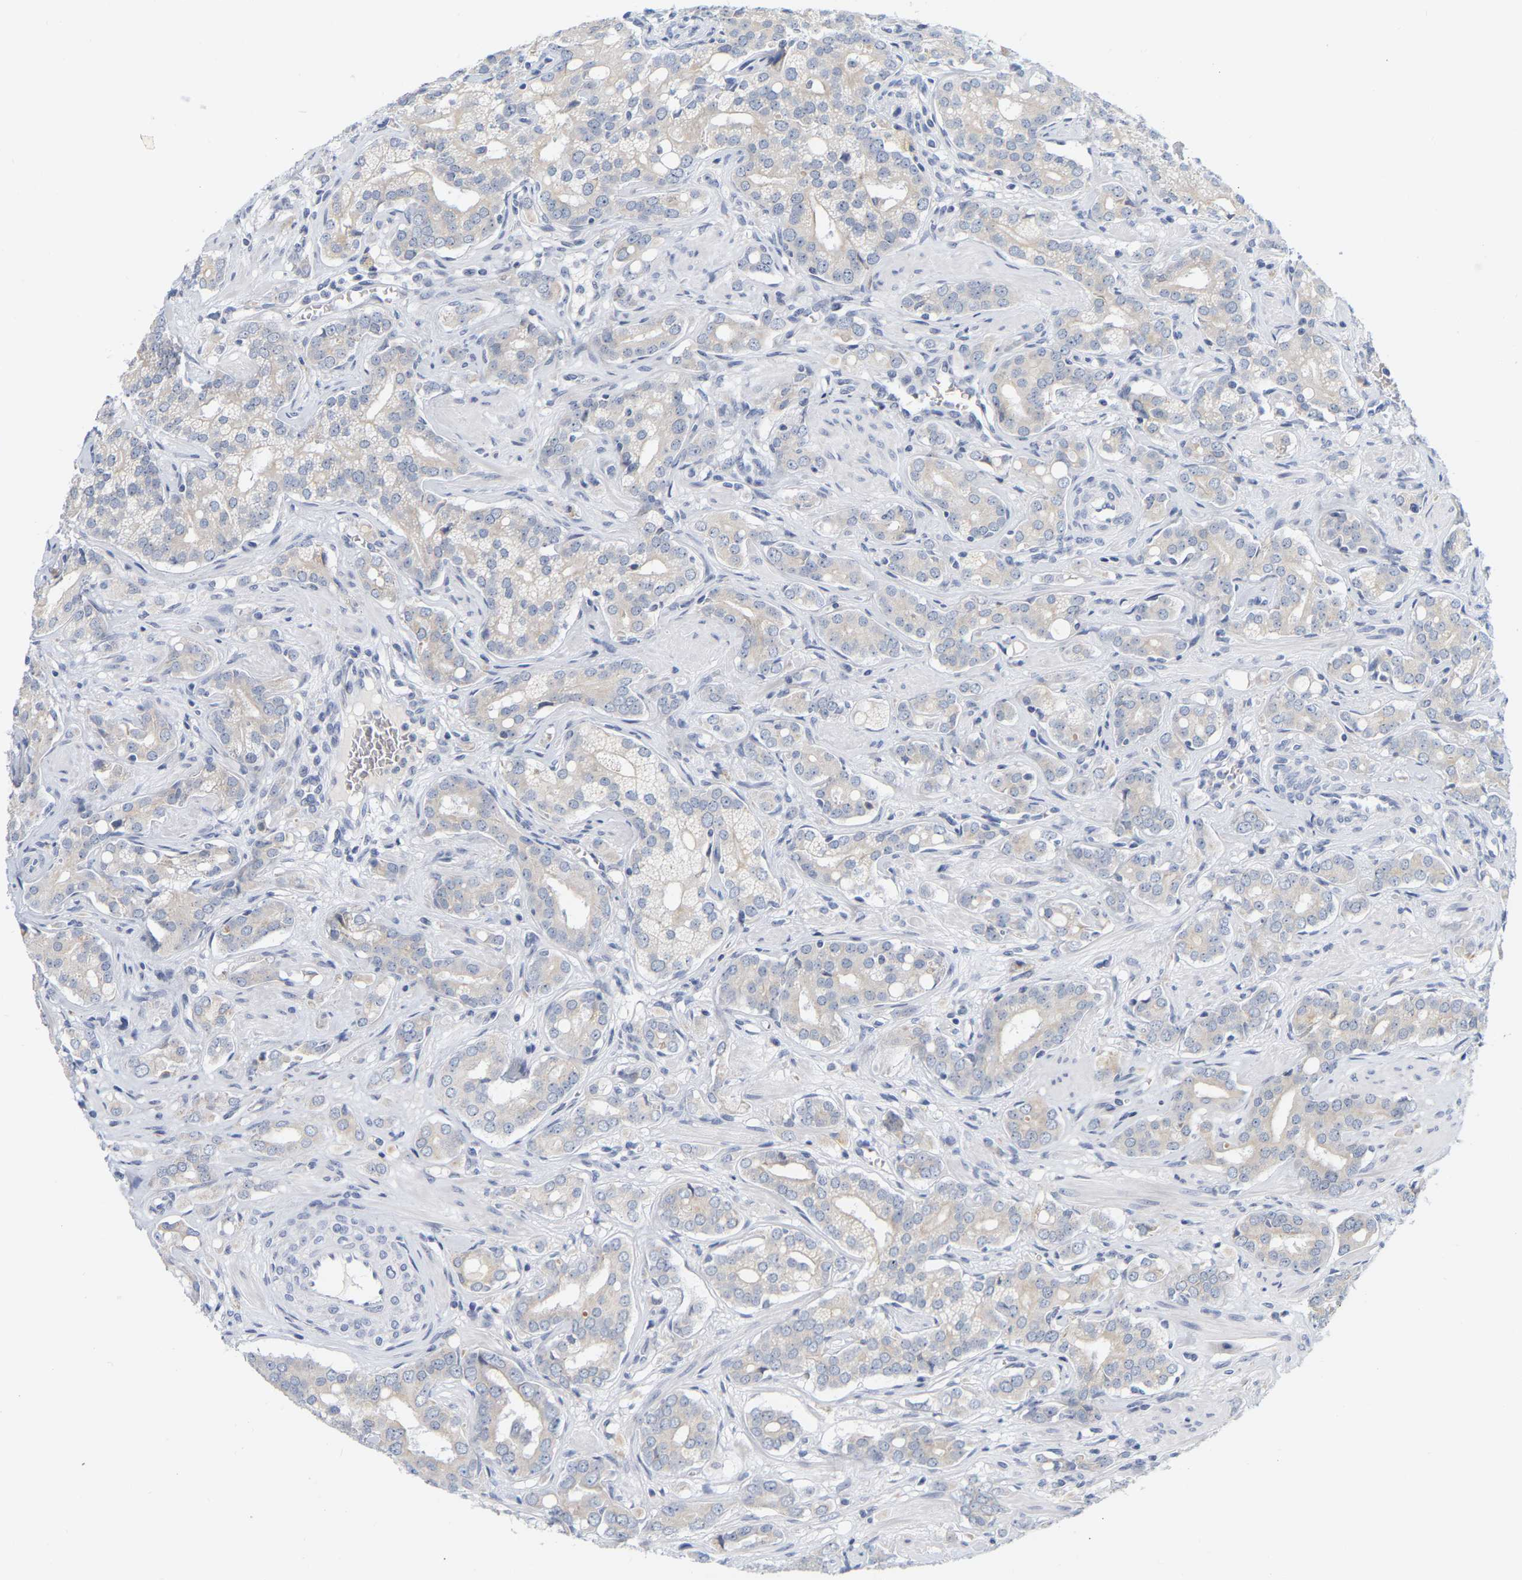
{"staining": {"intensity": "negative", "quantity": "none", "location": "none"}, "tissue": "prostate cancer", "cell_type": "Tumor cells", "image_type": "cancer", "snomed": [{"axis": "morphology", "description": "Adenocarcinoma, High grade"}, {"axis": "topography", "description": "Prostate"}], "caption": "Photomicrograph shows no significant protein expression in tumor cells of prostate cancer. Brightfield microscopy of immunohistochemistry stained with DAB (3,3'-diaminobenzidine) (brown) and hematoxylin (blue), captured at high magnification.", "gene": "KRT76", "patient": {"sex": "male", "age": 52}}